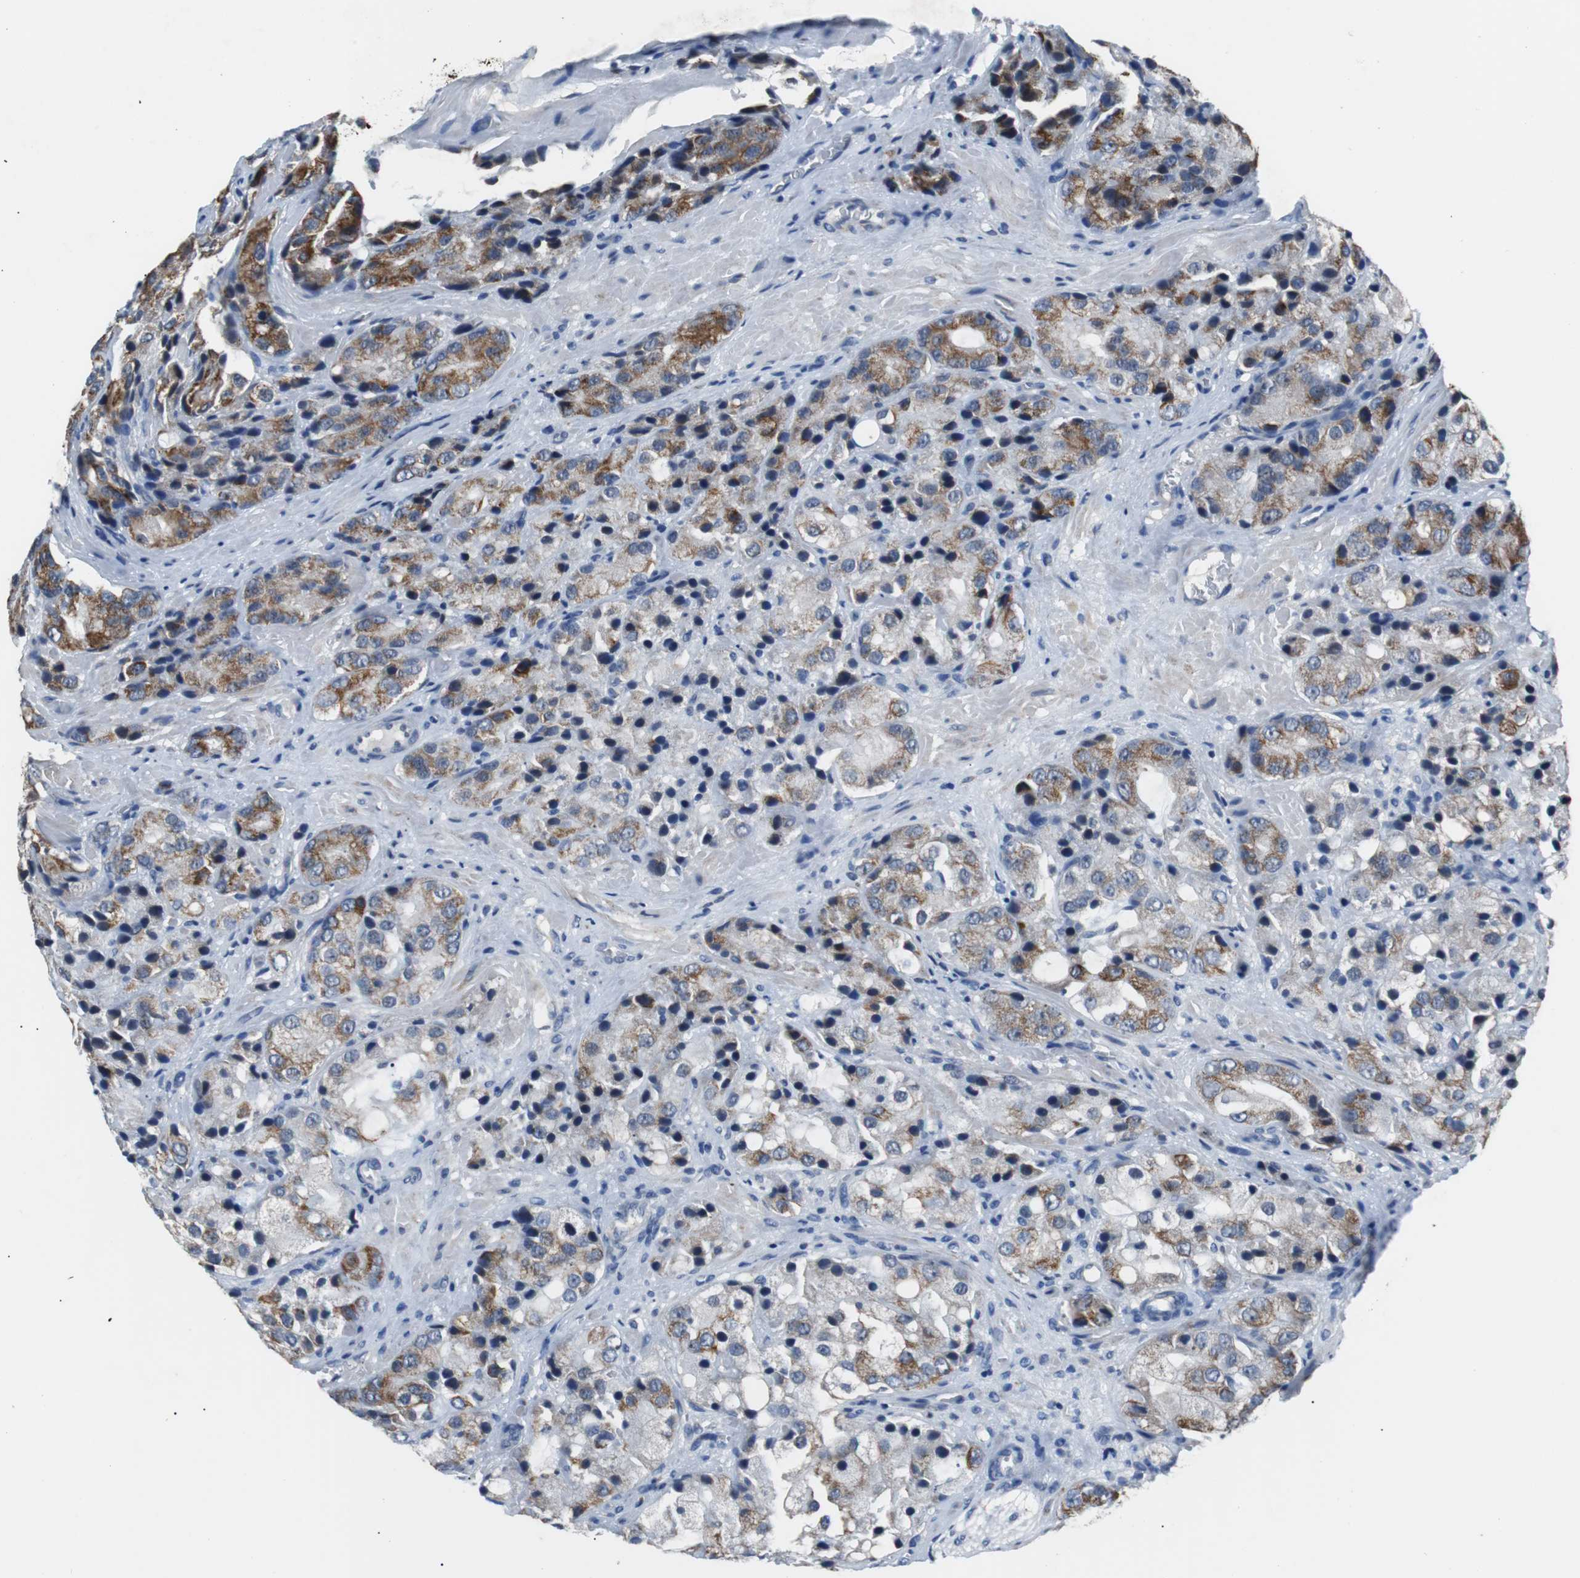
{"staining": {"intensity": "moderate", "quantity": "25%-75%", "location": "cytoplasmic/membranous"}, "tissue": "prostate cancer", "cell_type": "Tumor cells", "image_type": "cancer", "snomed": [{"axis": "morphology", "description": "Adenocarcinoma, High grade"}, {"axis": "topography", "description": "Prostate"}], "caption": "A micrograph of human prostate high-grade adenocarcinoma stained for a protein exhibits moderate cytoplasmic/membranous brown staining in tumor cells. The staining was performed using DAB to visualize the protein expression in brown, while the nuclei were stained in blue with hematoxylin (Magnification: 20x).", "gene": "PITRM1", "patient": {"sex": "male", "age": 70}}